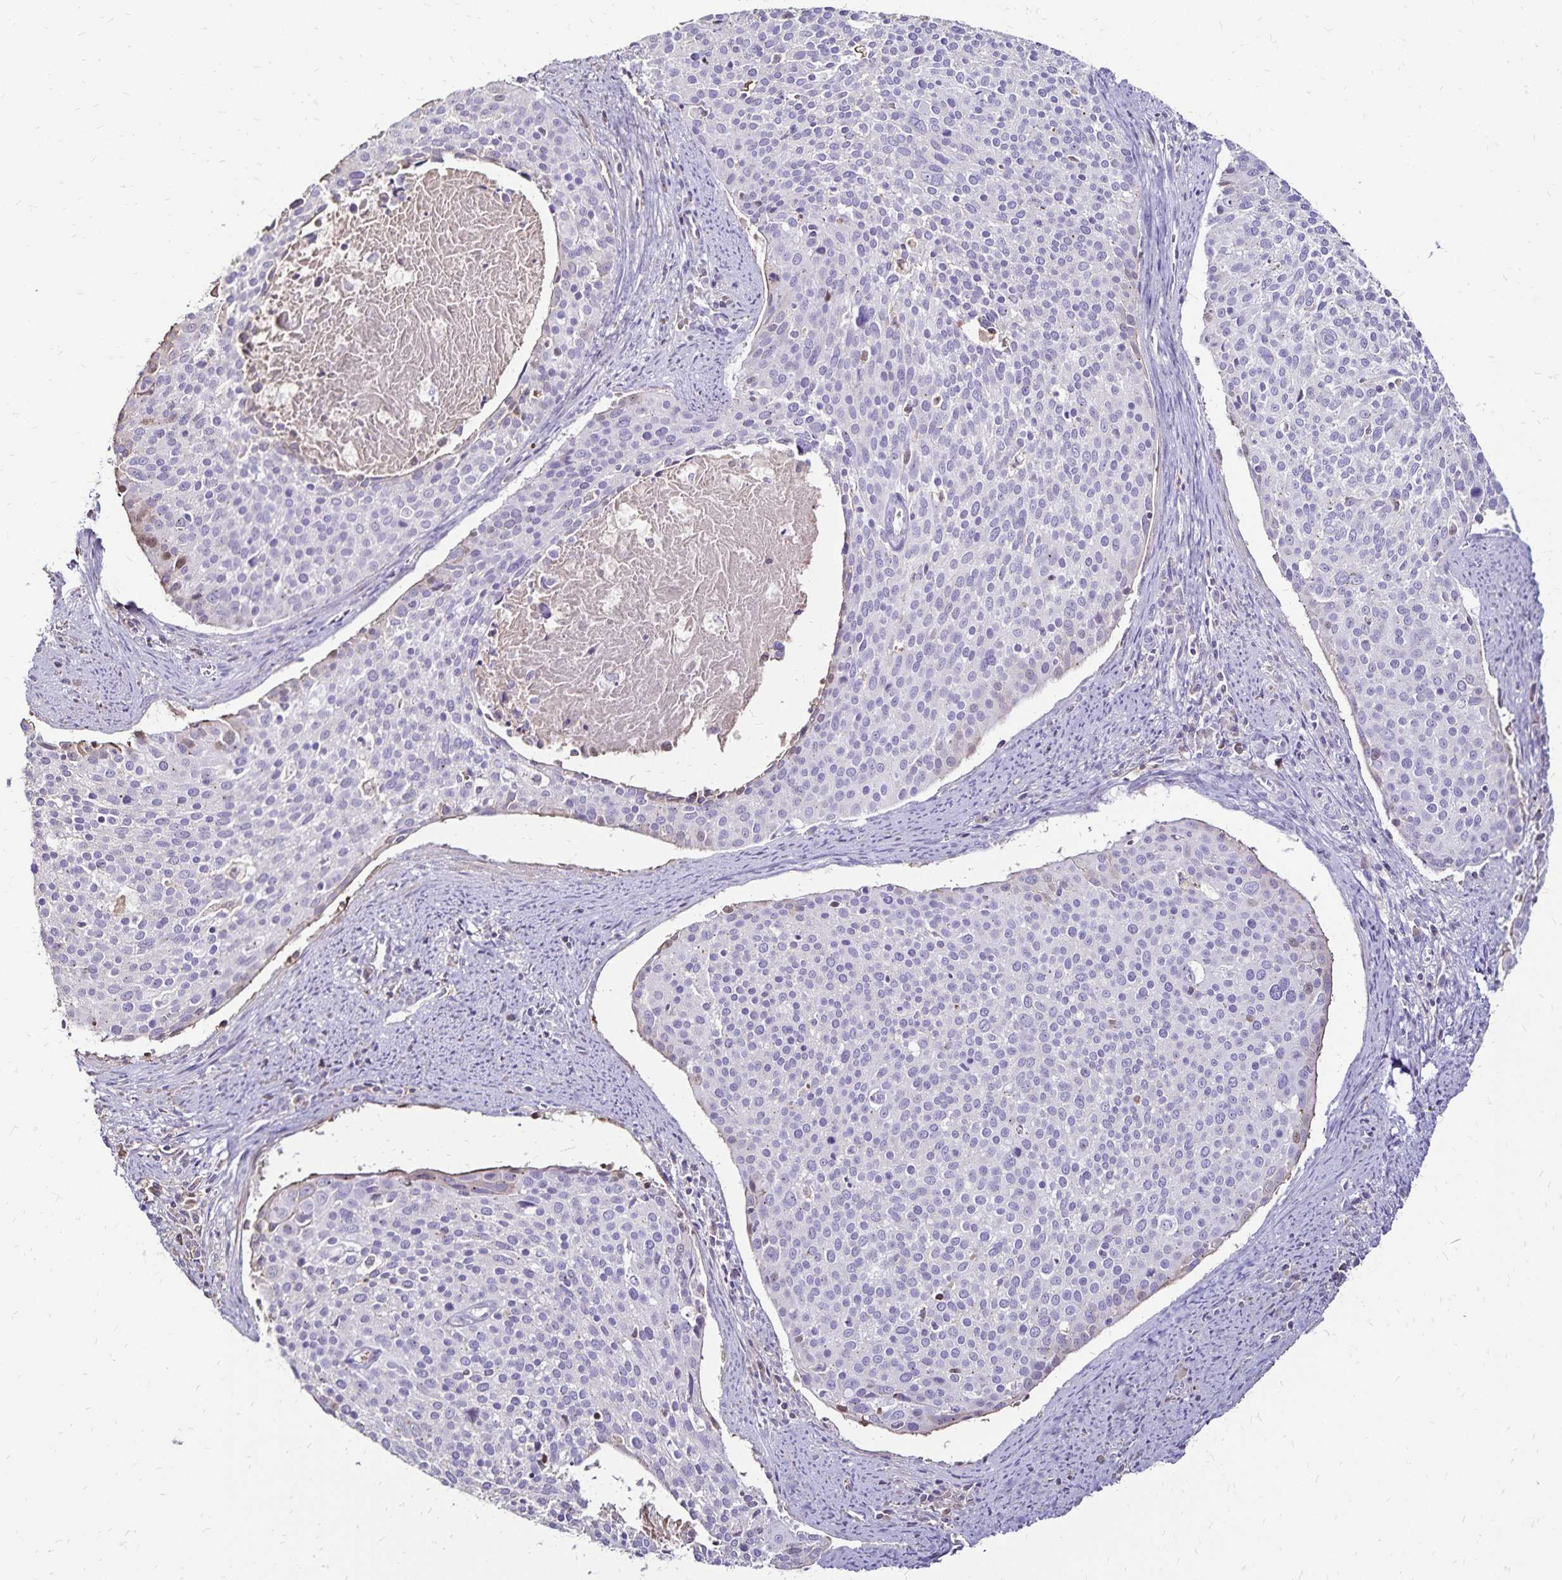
{"staining": {"intensity": "negative", "quantity": "none", "location": "none"}, "tissue": "cervical cancer", "cell_type": "Tumor cells", "image_type": "cancer", "snomed": [{"axis": "morphology", "description": "Squamous cell carcinoma, NOS"}, {"axis": "topography", "description": "Cervix"}], "caption": "Cervical cancer (squamous cell carcinoma) was stained to show a protein in brown. There is no significant staining in tumor cells.", "gene": "KISS1", "patient": {"sex": "female", "age": 39}}